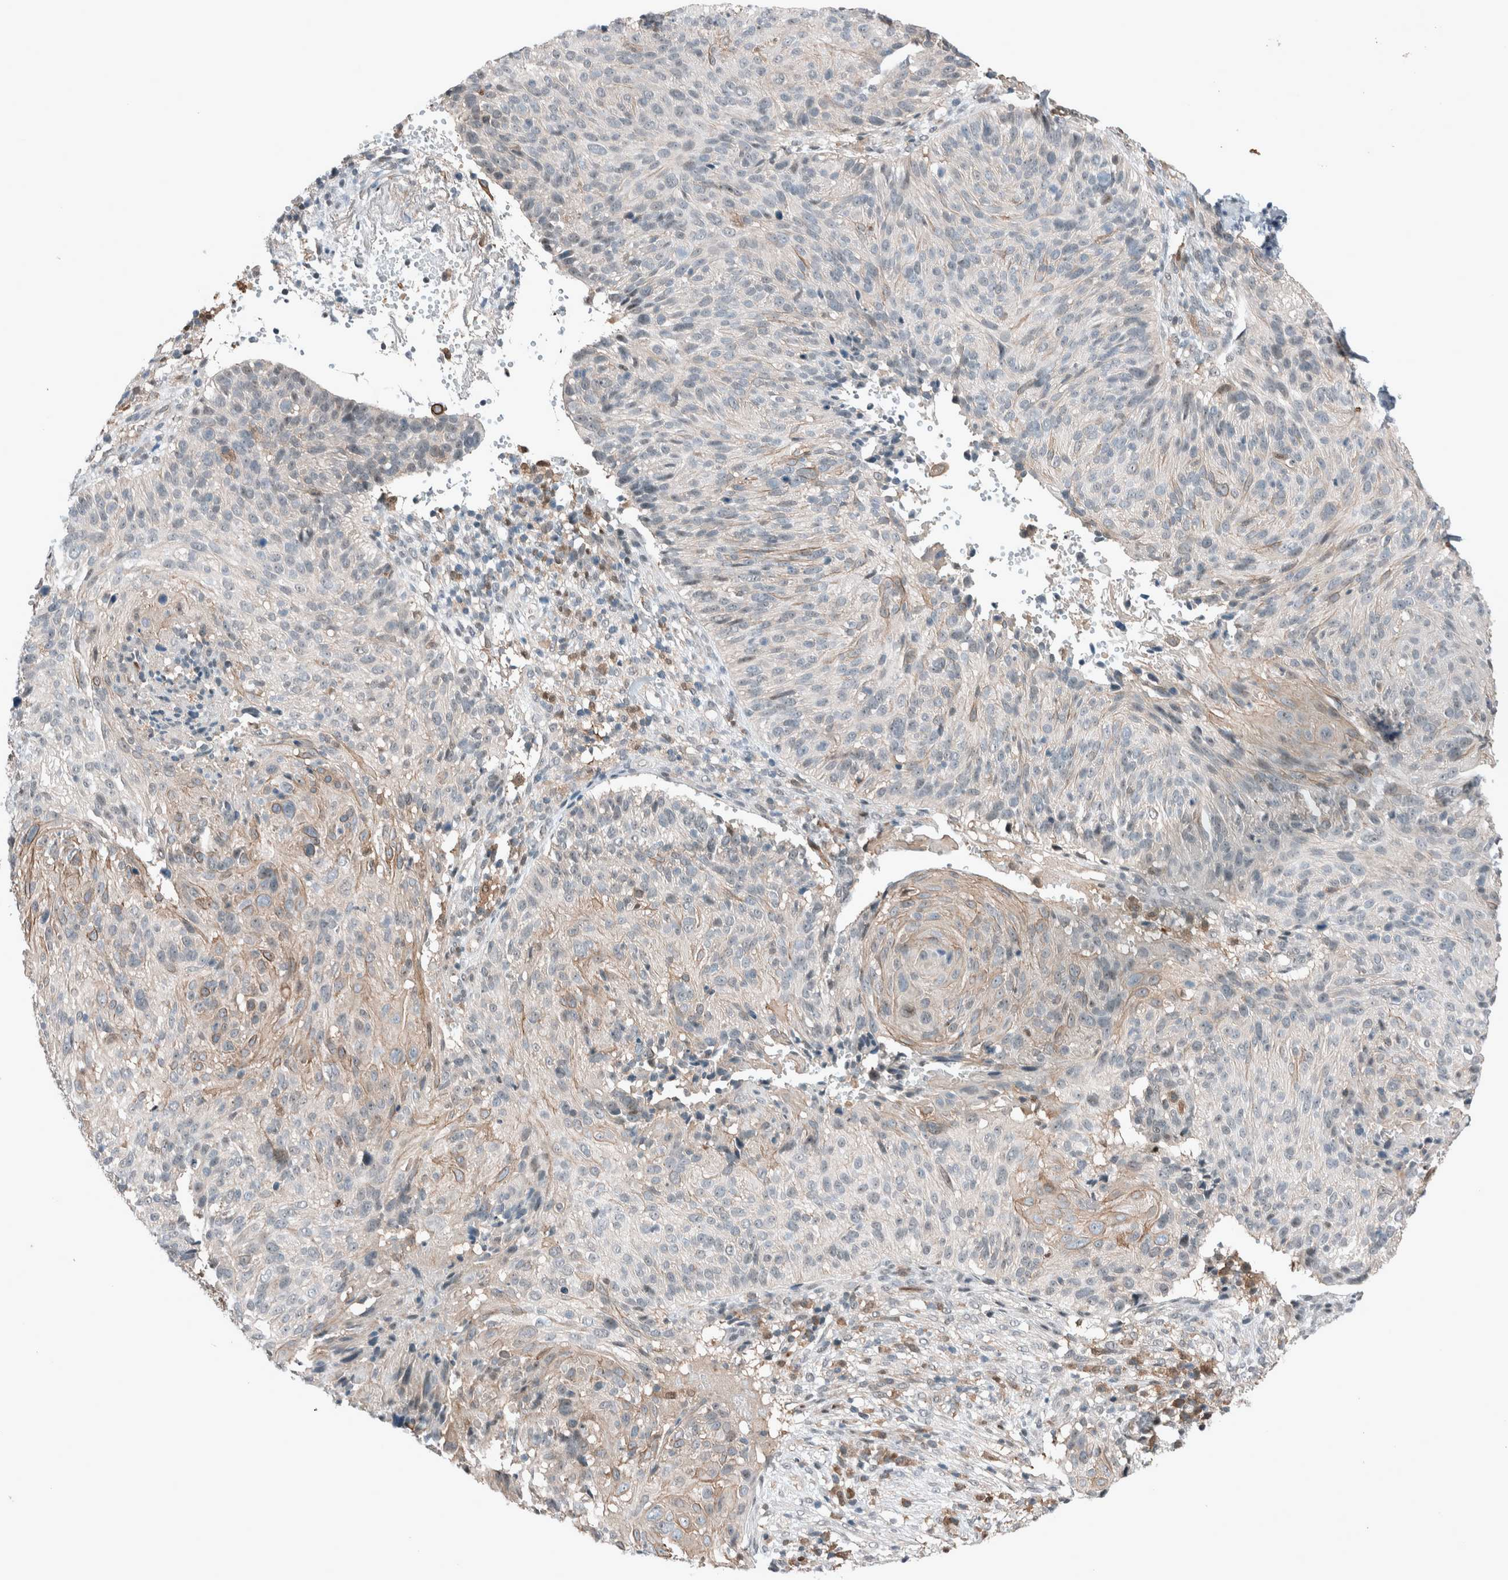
{"staining": {"intensity": "weak", "quantity": "<25%", "location": "cytoplasmic/membranous"}, "tissue": "cervical cancer", "cell_type": "Tumor cells", "image_type": "cancer", "snomed": [{"axis": "morphology", "description": "Squamous cell carcinoma, NOS"}, {"axis": "topography", "description": "Cervix"}], "caption": "This is a micrograph of IHC staining of cervical cancer, which shows no expression in tumor cells.", "gene": "RALGDS", "patient": {"sex": "female", "age": 74}}